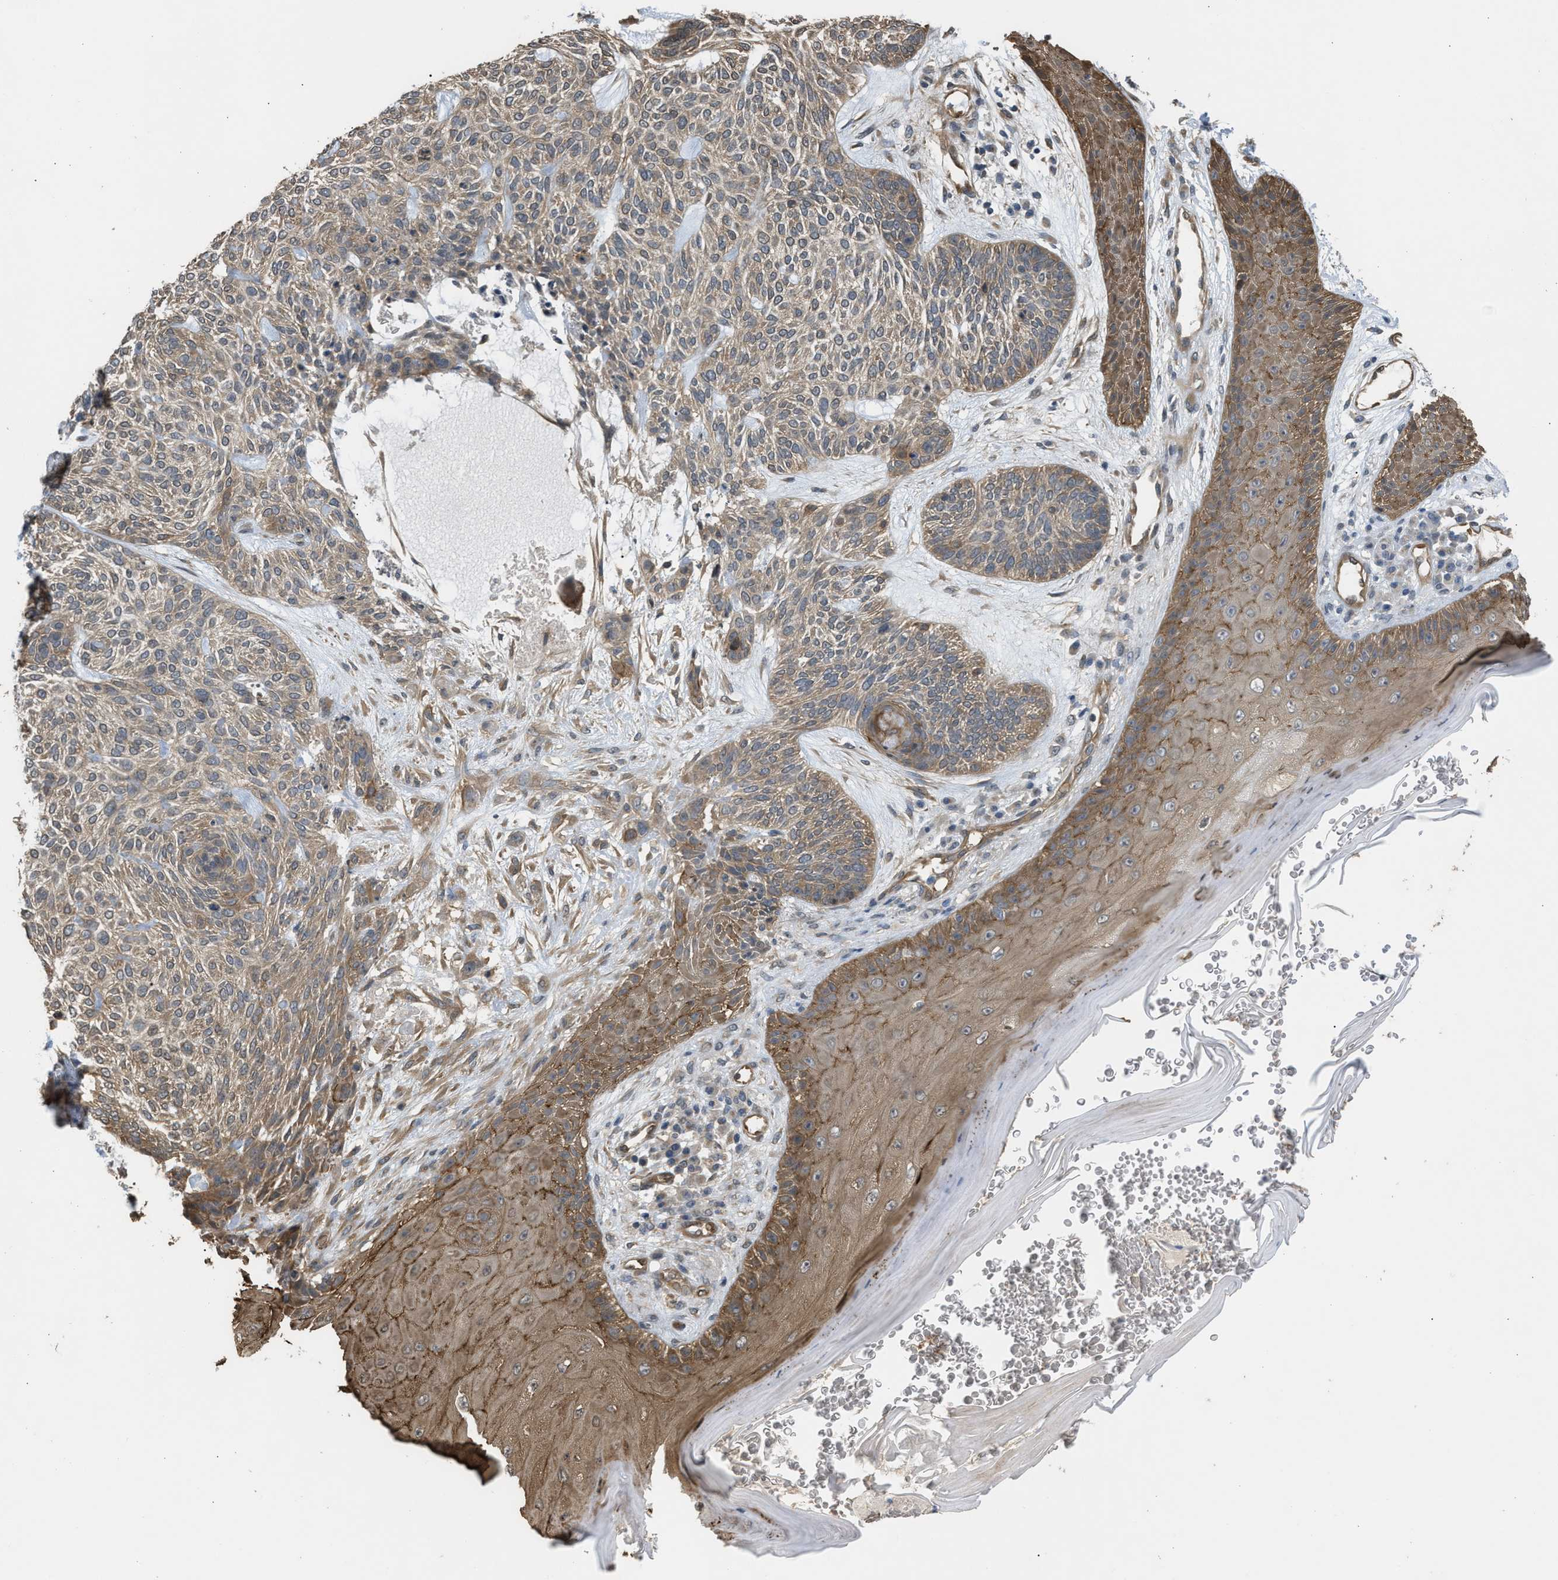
{"staining": {"intensity": "weak", "quantity": "<25%", "location": "cytoplasmic/membranous"}, "tissue": "skin cancer", "cell_type": "Tumor cells", "image_type": "cancer", "snomed": [{"axis": "morphology", "description": "Basal cell carcinoma"}, {"axis": "topography", "description": "Skin"}], "caption": "Skin cancer was stained to show a protein in brown. There is no significant positivity in tumor cells.", "gene": "BAG3", "patient": {"sex": "male", "age": 55}}